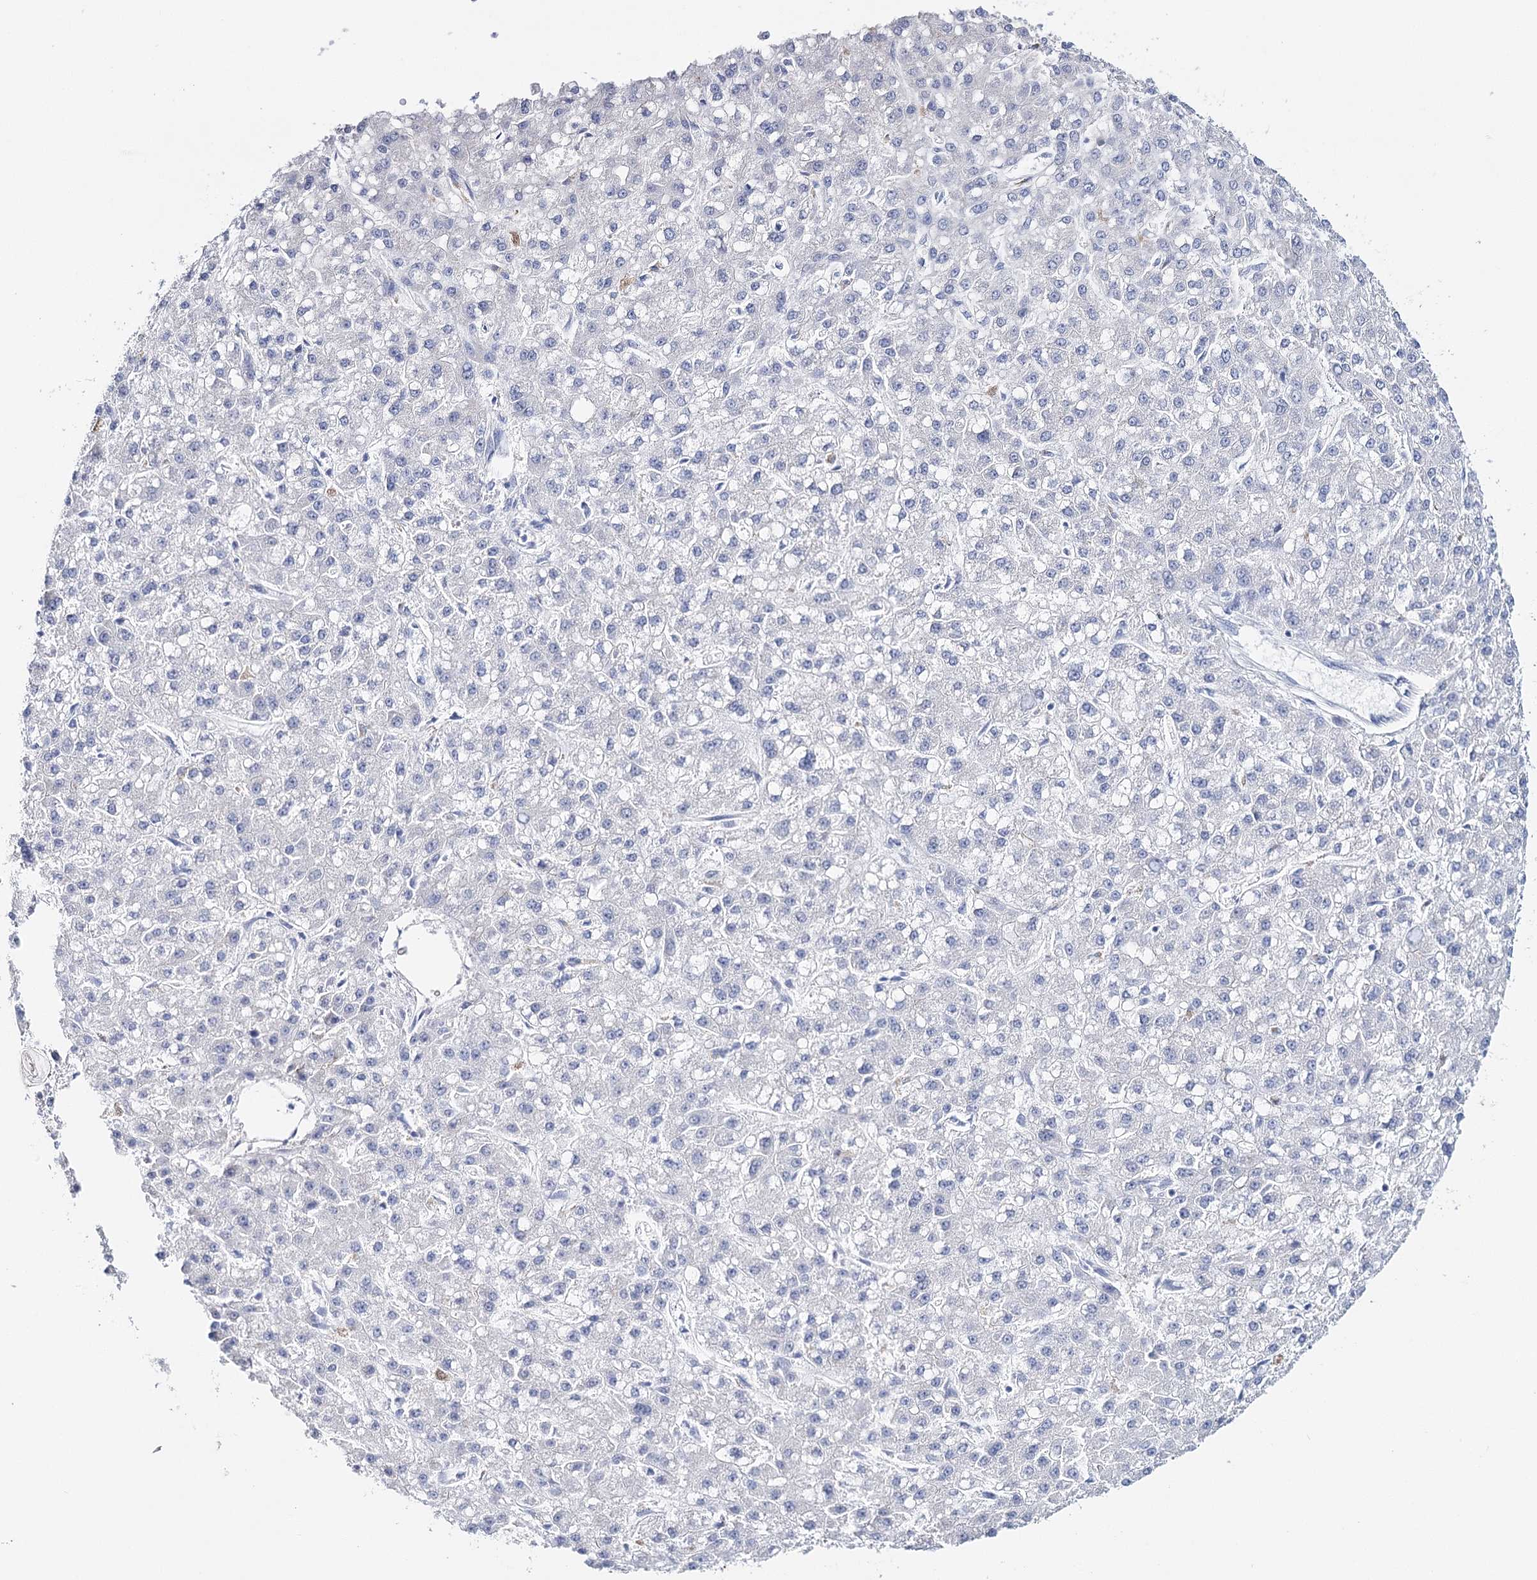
{"staining": {"intensity": "negative", "quantity": "none", "location": "none"}, "tissue": "liver cancer", "cell_type": "Tumor cells", "image_type": "cancer", "snomed": [{"axis": "morphology", "description": "Carcinoma, Hepatocellular, NOS"}, {"axis": "topography", "description": "Liver"}], "caption": "This is an IHC histopathology image of liver cancer. There is no staining in tumor cells.", "gene": "CEACAM8", "patient": {"sex": "male", "age": 67}}